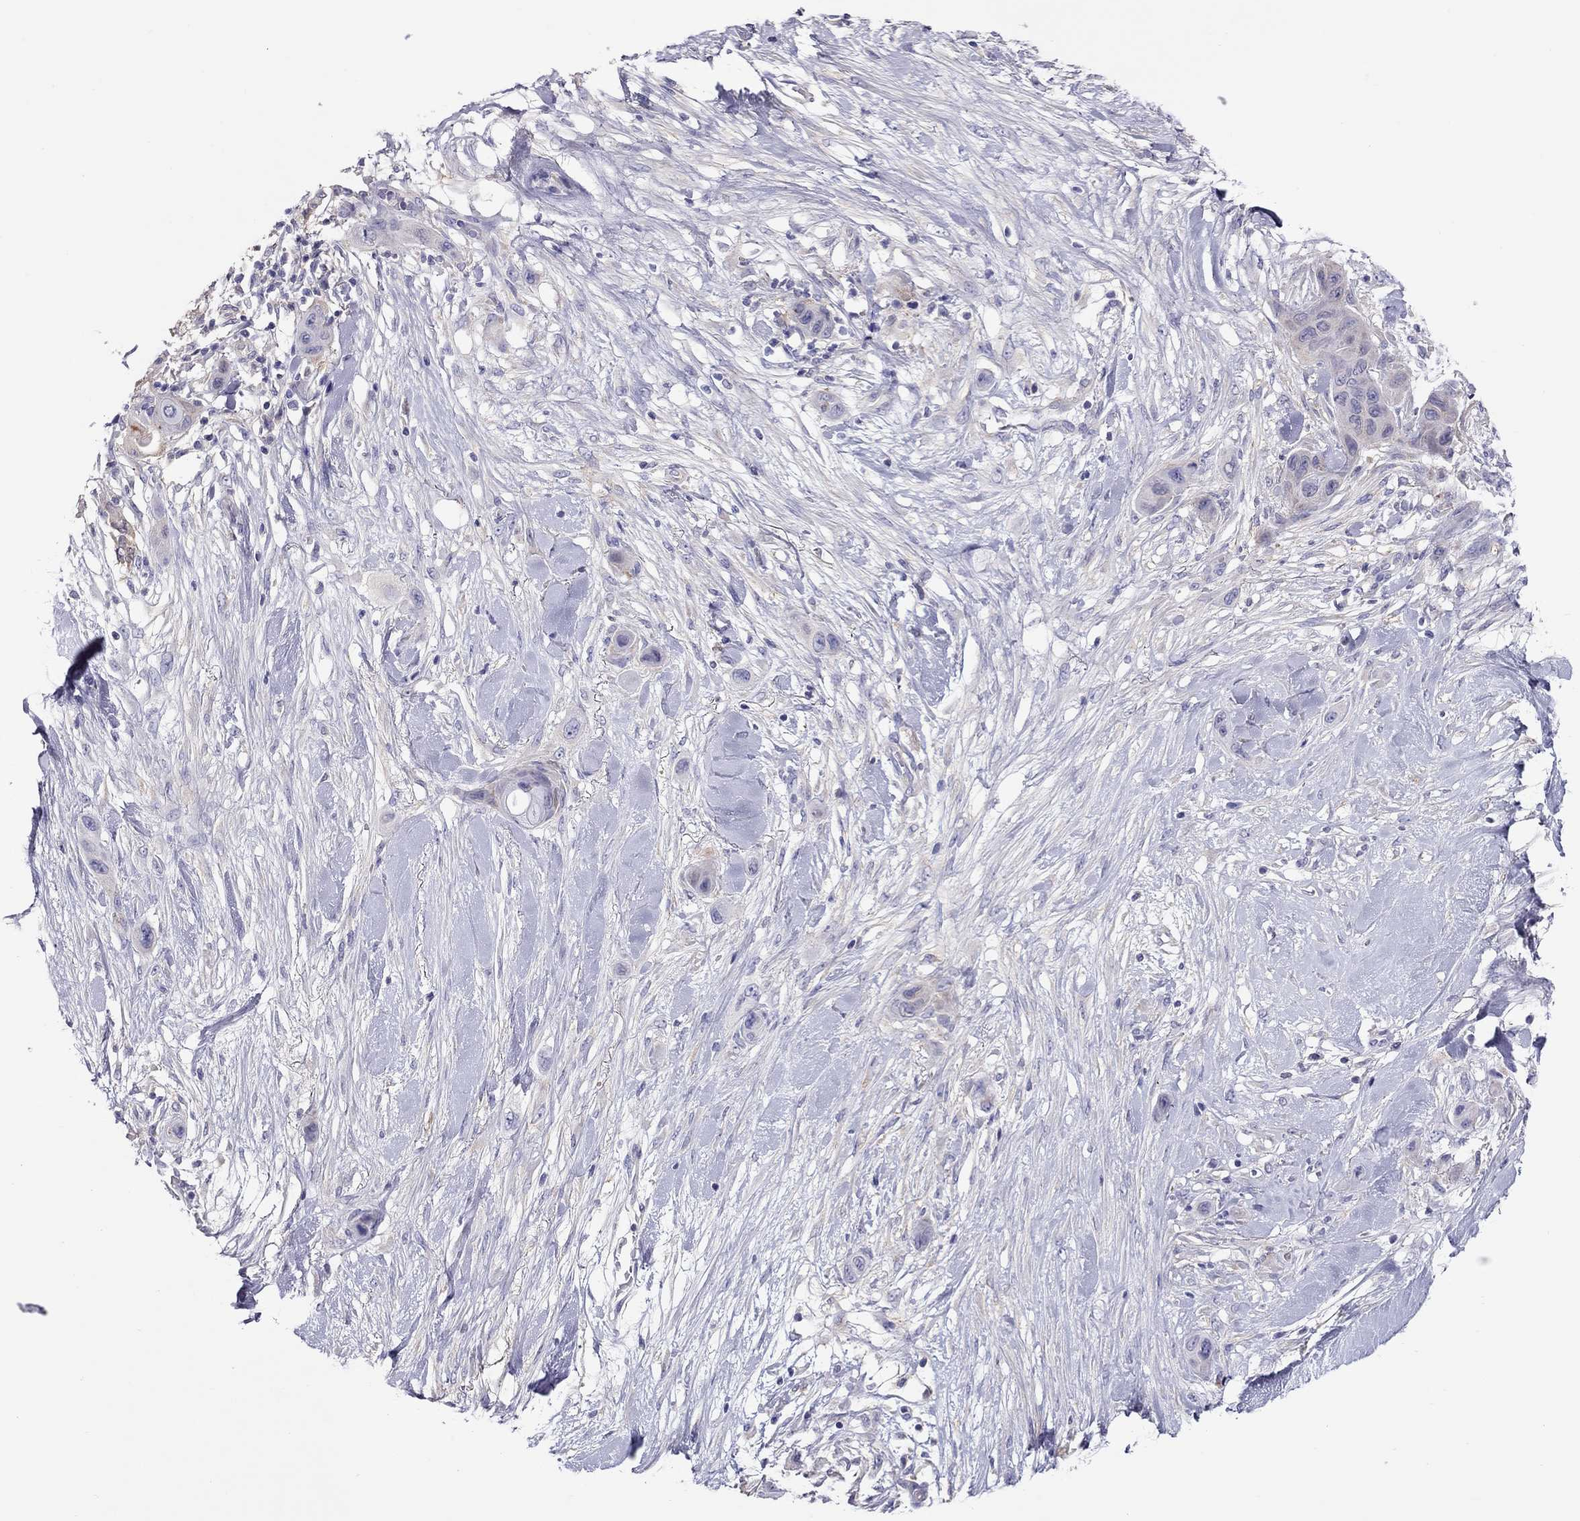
{"staining": {"intensity": "negative", "quantity": "none", "location": "none"}, "tissue": "skin cancer", "cell_type": "Tumor cells", "image_type": "cancer", "snomed": [{"axis": "morphology", "description": "Squamous cell carcinoma, NOS"}, {"axis": "topography", "description": "Skin"}], "caption": "This is a image of immunohistochemistry (IHC) staining of skin cancer, which shows no staining in tumor cells.", "gene": "ALOX15B", "patient": {"sex": "male", "age": 79}}